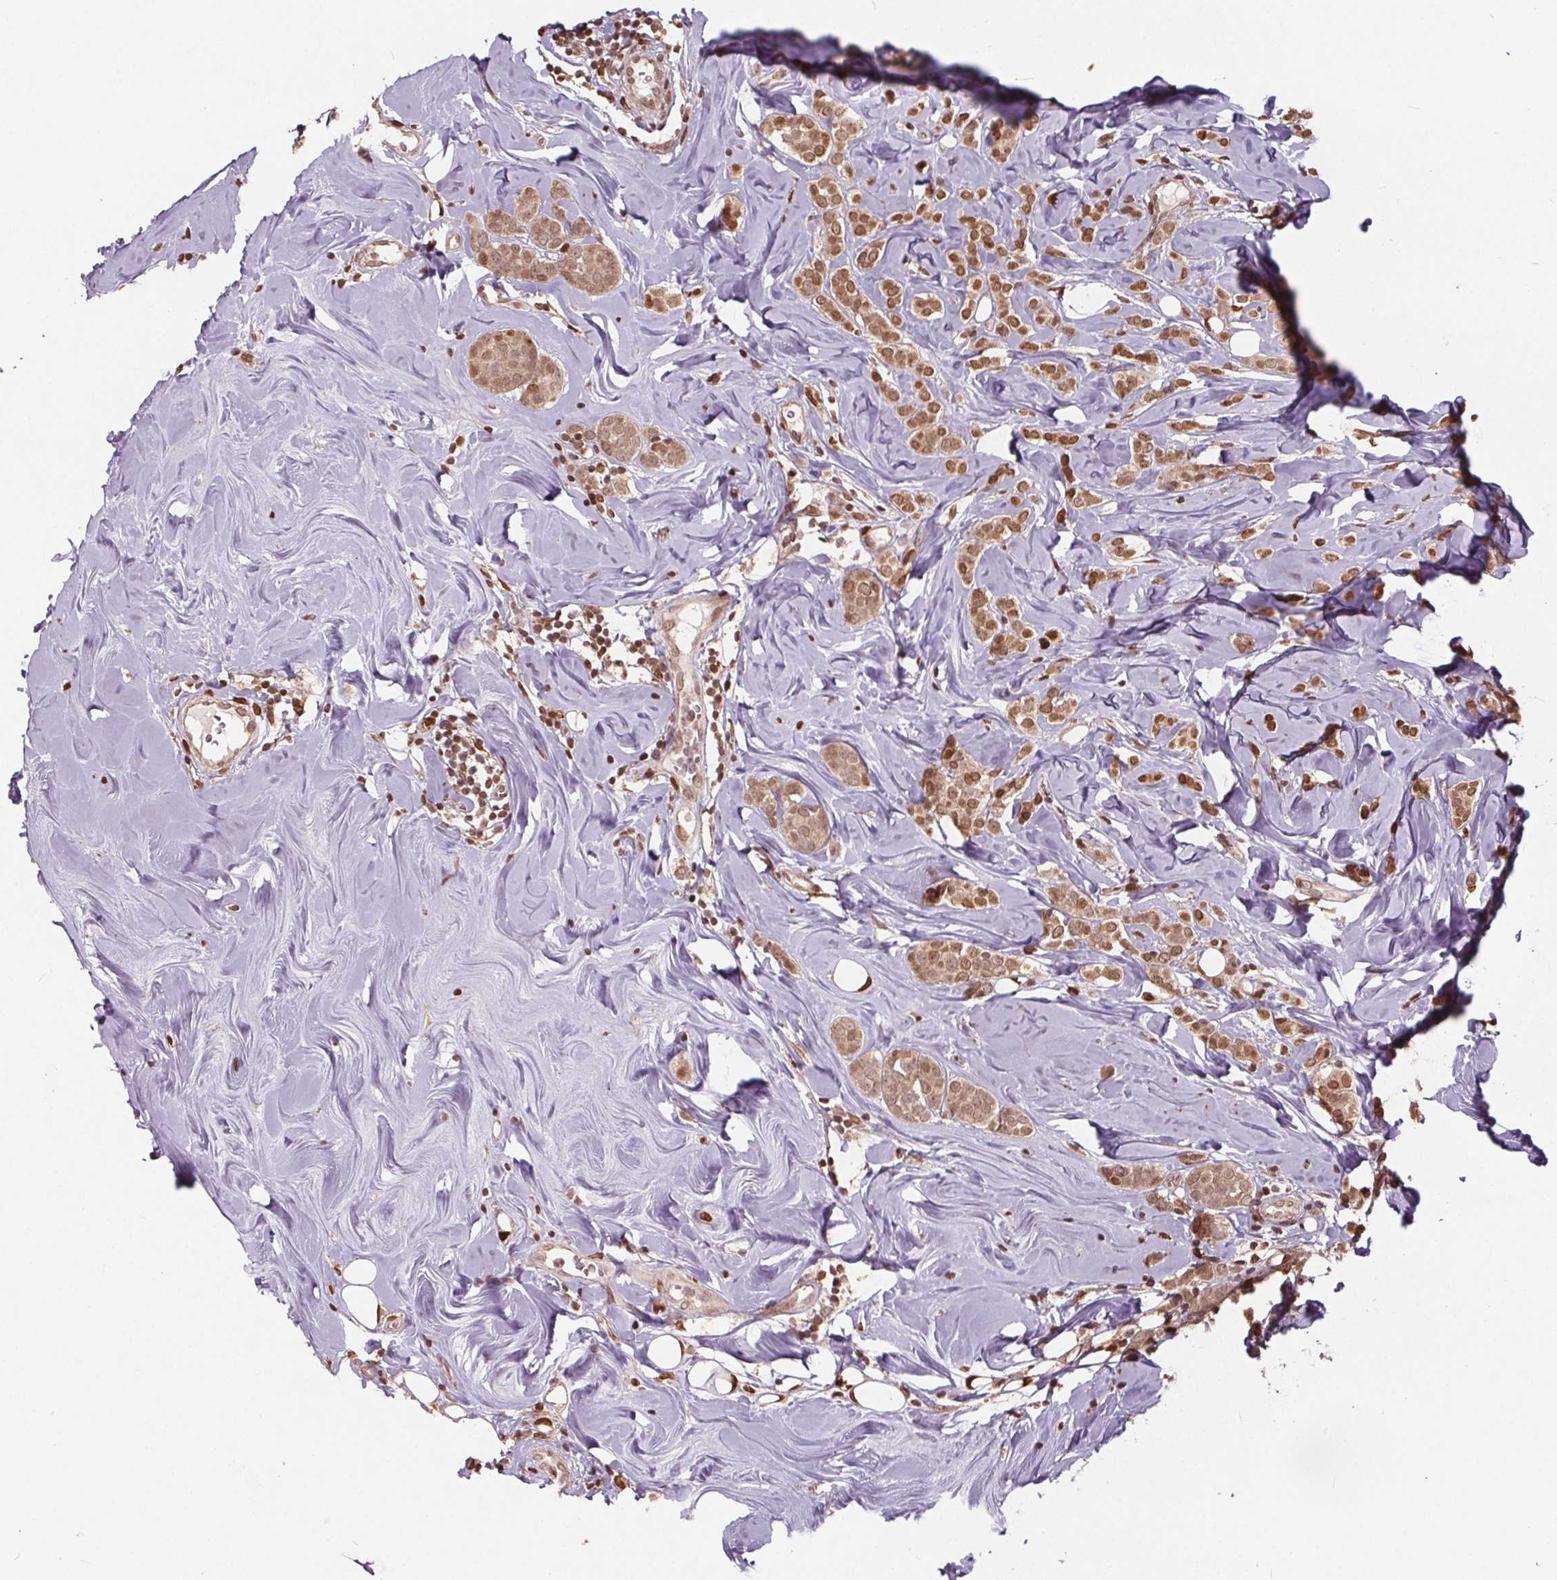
{"staining": {"intensity": "moderate", "quantity": ">75%", "location": "cytoplasmic/membranous,nuclear"}, "tissue": "breast cancer", "cell_type": "Tumor cells", "image_type": "cancer", "snomed": [{"axis": "morphology", "description": "Lobular carcinoma"}, {"axis": "topography", "description": "Breast"}], "caption": "IHC micrograph of human breast lobular carcinoma stained for a protein (brown), which shows medium levels of moderate cytoplasmic/membranous and nuclear positivity in about >75% of tumor cells.", "gene": "HIF1AN", "patient": {"sex": "female", "age": 49}}